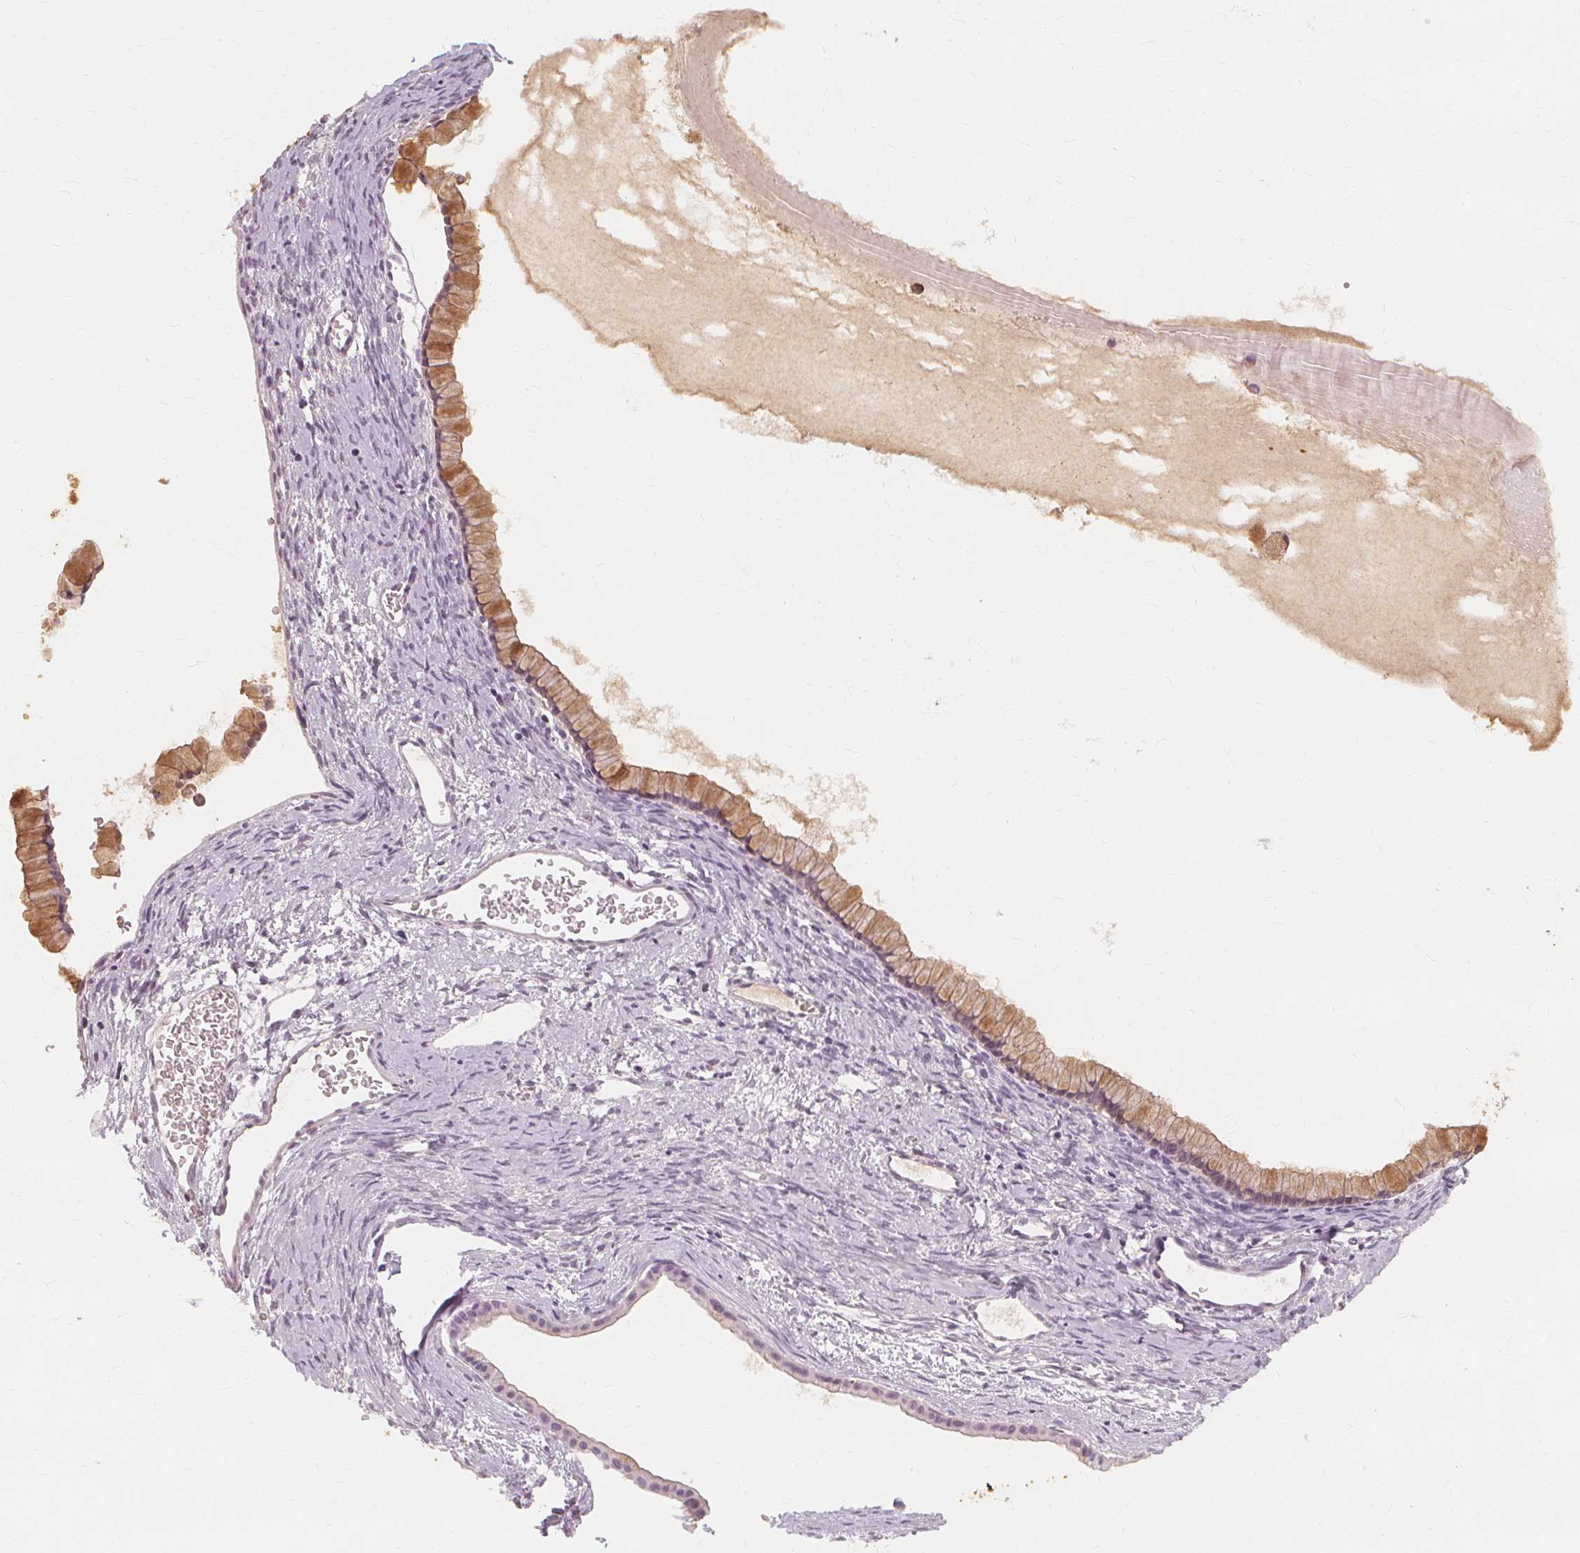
{"staining": {"intensity": "moderate", "quantity": ">75%", "location": "cytoplasmic/membranous"}, "tissue": "ovarian cancer", "cell_type": "Tumor cells", "image_type": "cancer", "snomed": [{"axis": "morphology", "description": "Cystadenocarcinoma, mucinous, NOS"}, {"axis": "topography", "description": "Ovary"}], "caption": "Ovarian cancer tissue demonstrates moderate cytoplasmic/membranous positivity in approximately >75% of tumor cells", "gene": "TFF1", "patient": {"sex": "female", "age": 41}}